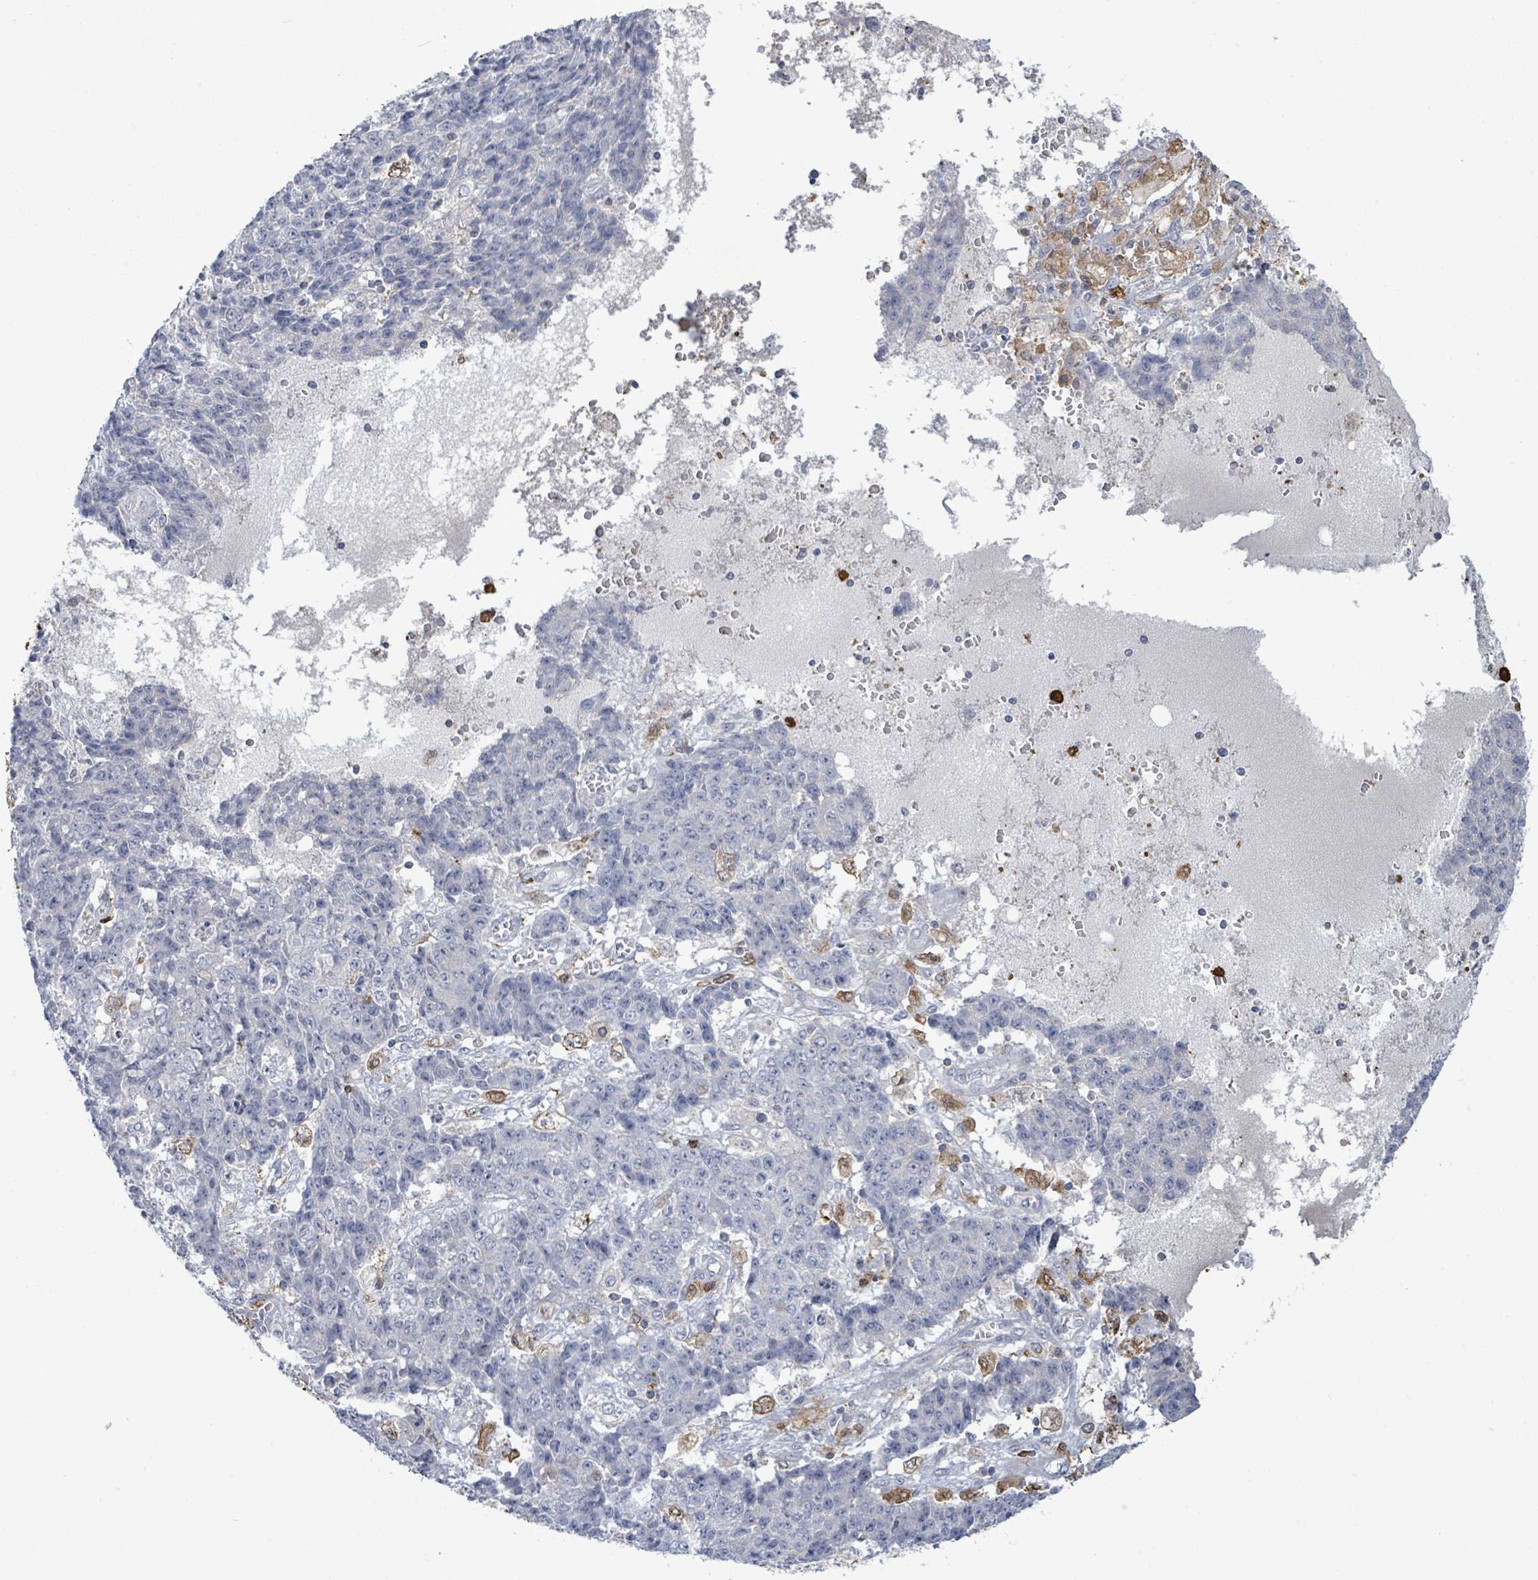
{"staining": {"intensity": "negative", "quantity": "none", "location": "none"}, "tissue": "ovarian cancer", "cell_type": "Tumor cells", "image_type": "cancer", "snomed": [{"axis": "morphology", "description": "Carcinoma, endometroid"}, {"axis": "topography", "description": "Ovary"}], "caption": "Protein analysis of ovarian endometroid carcinoma exhibits no significant positivity in tumor cells. (Brightfield microscopy of DAB (3,3'-diaminobenzidine) immunohistochemistry (IHC) at high magnification).", "gene": "FAM210A", "patient": {"sex": "female", "age": 42}}